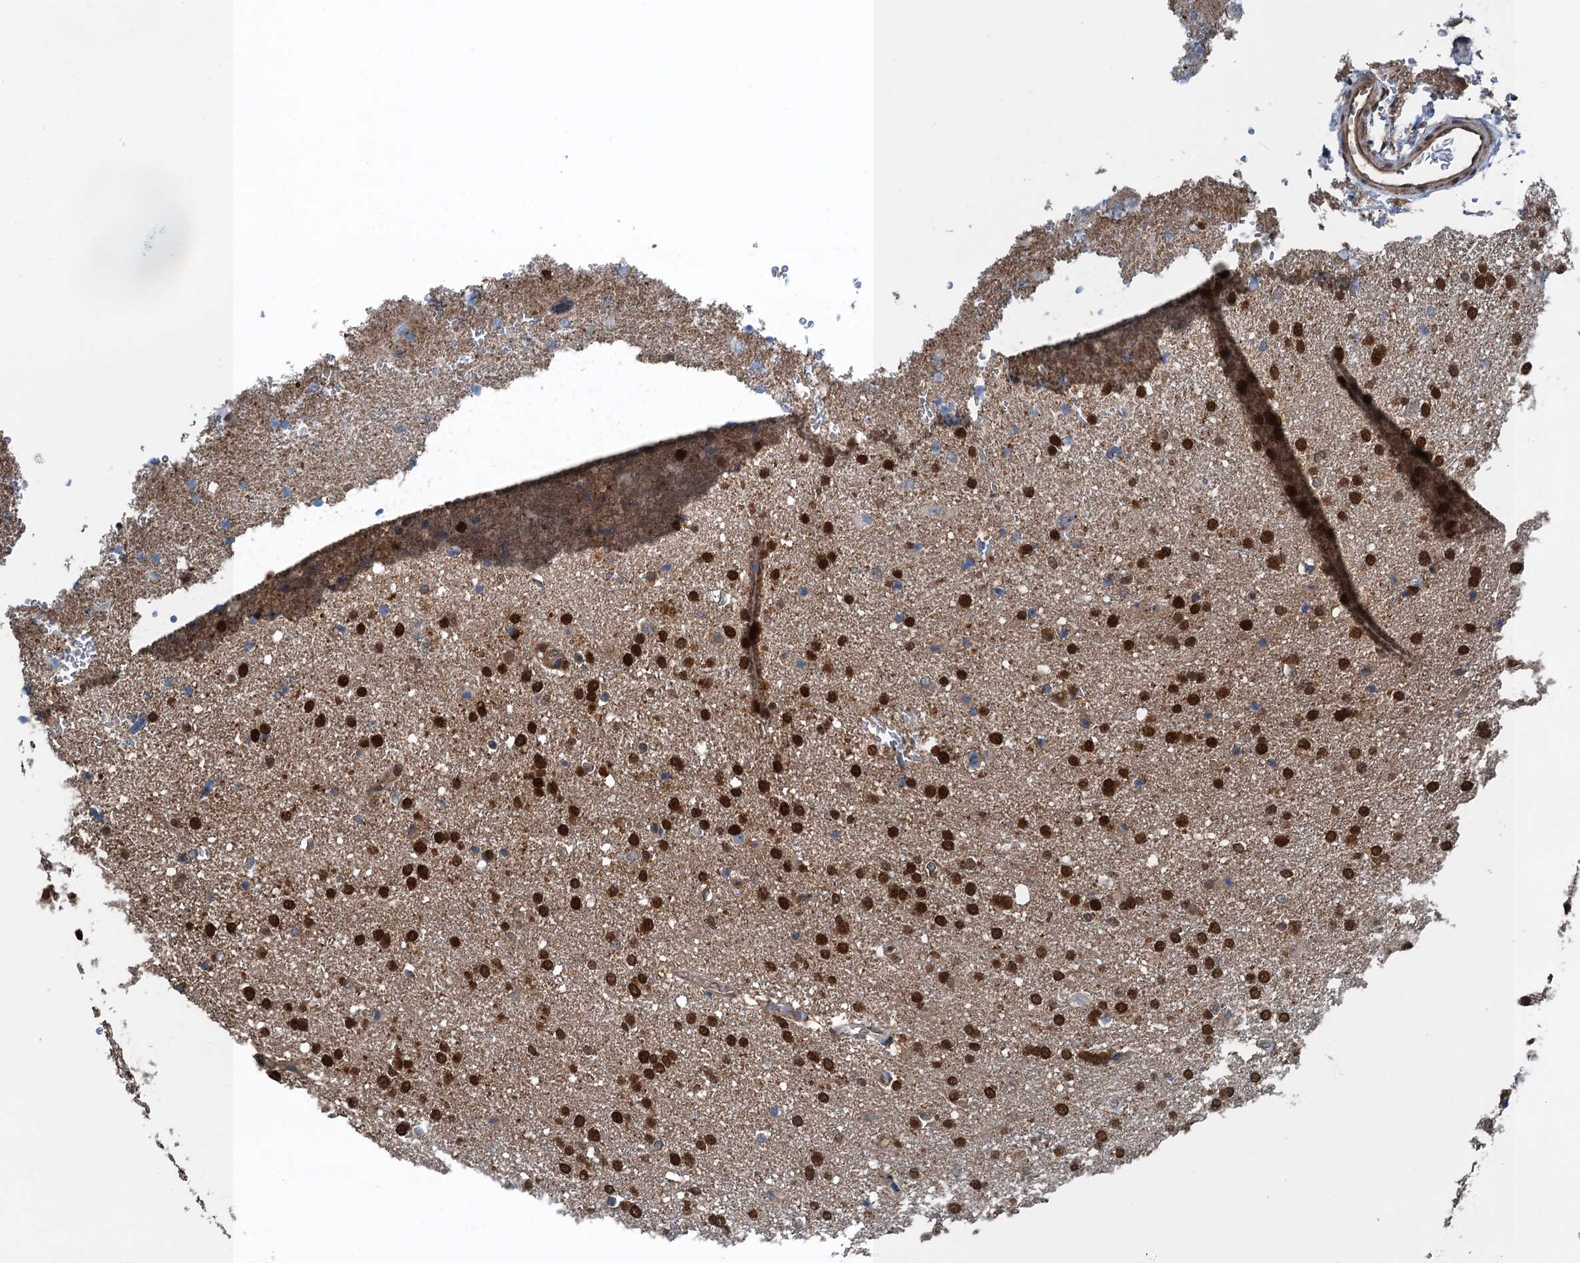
{"staining": {"intensity": "strong", "quantity": ">75%", "location": "nuclear"}, "tissue": "glioma", "cell_type": "Tumor cells", "image_type": "cancer", "snomed": [{"axis": "morphology", "description": "Glioma, malignant, High grade"}, {"axis": "topography", "description": "Brain"}], "caption": "IHC histopathology image of human malignant glioma (high-grade) stained for a protein (brown), which reveals high levels of strong nuclear staining in approximately >75% of tumor cells.", "gene": "RNH1", "patient": {"sex": "male", "age": 72}}